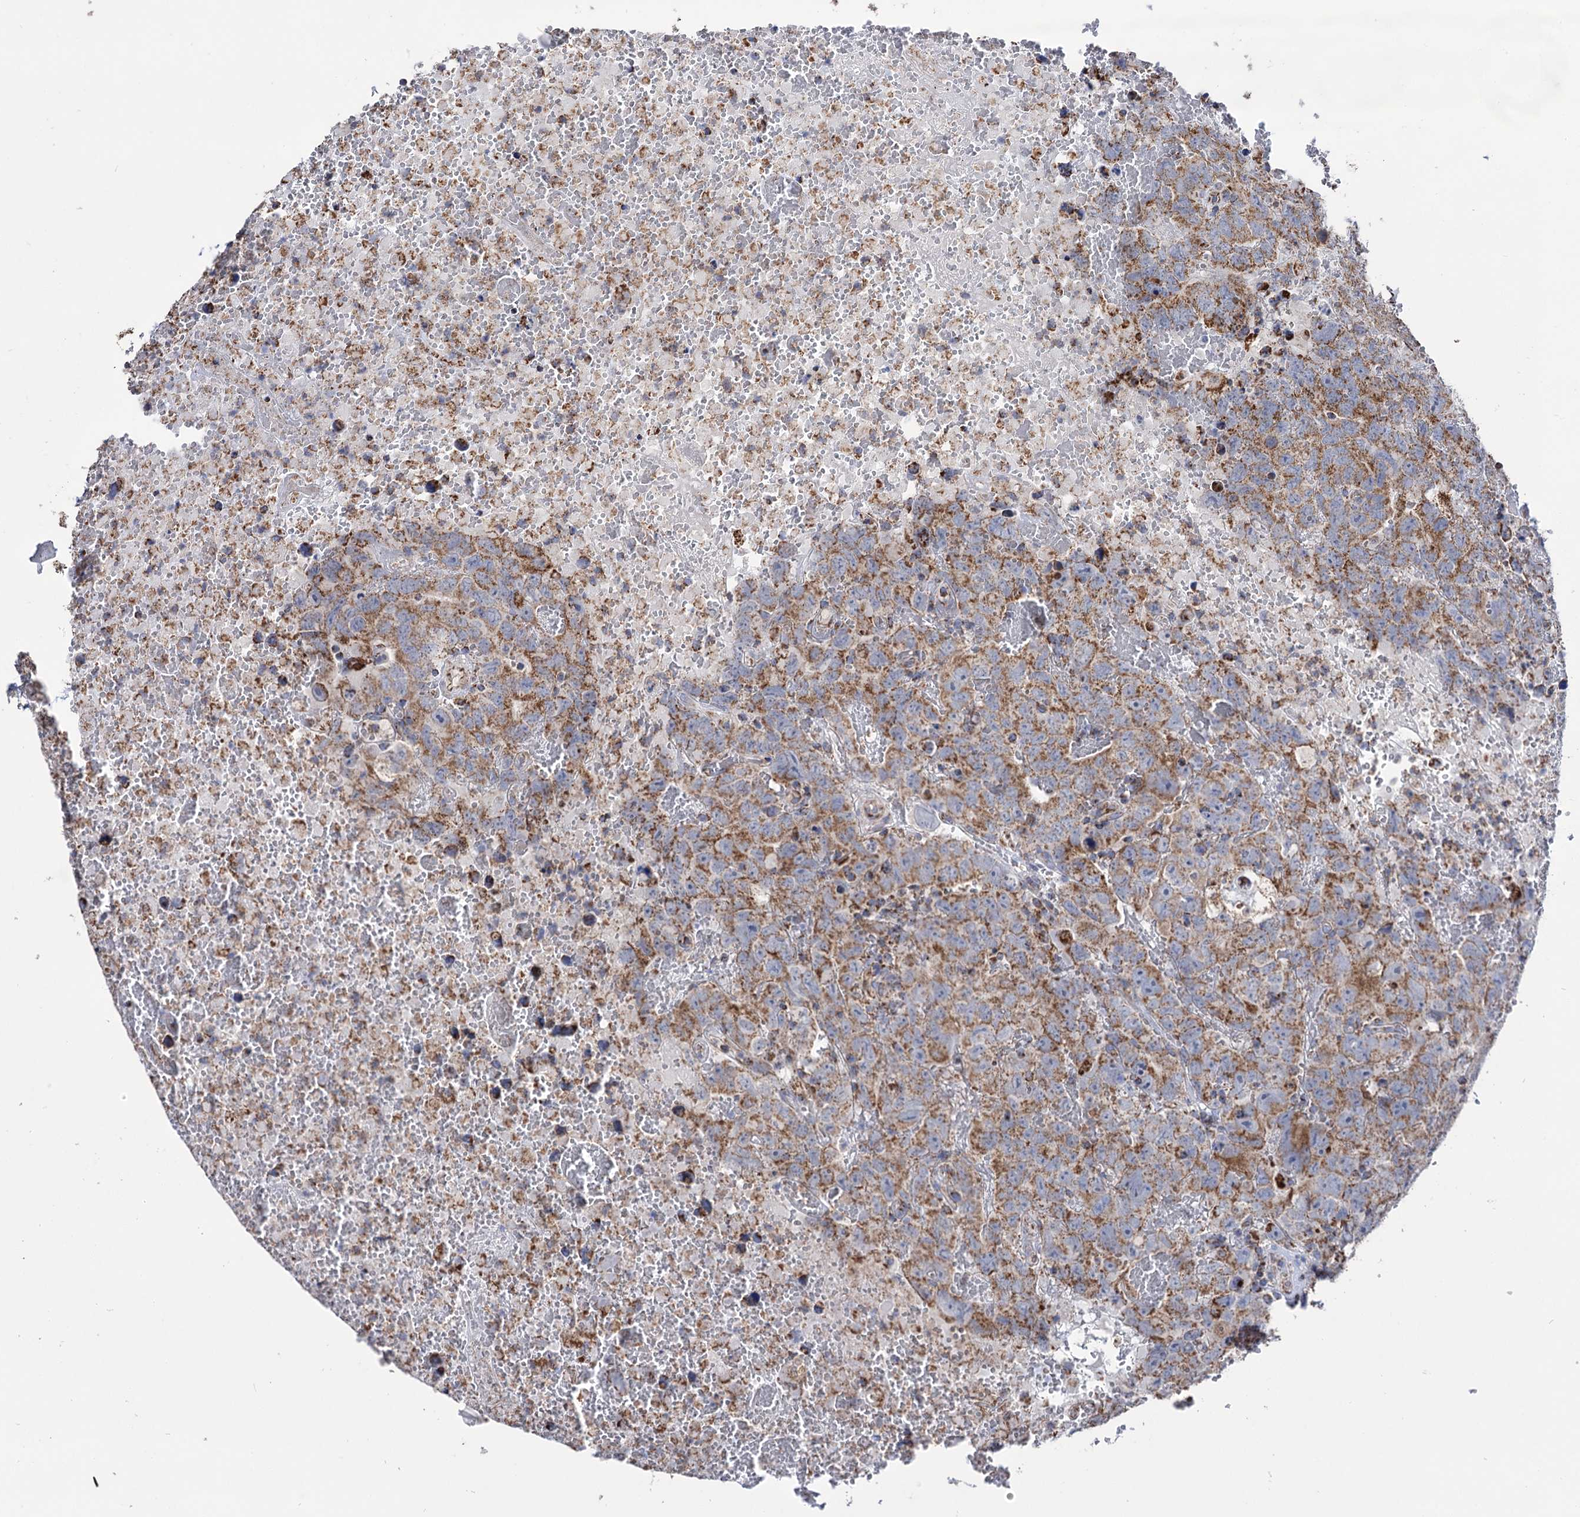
{"staining": {"intensity": "moderate", "quantity": ">75%", "location": "cytoplasmic/membranous"}, "tissue": "testis cancer", "cell_type": "Tumor cells", "image_type": "cancer", "snomed": [{"axis": "morphology", "description": "Carcinoma, Embryonal, NOS"}, {"axis": "topography", "description": "Testis"}], "caption": "Immunohistochemistry (IHC) photomicrograph of neoplastic tissue: testis embryonal carcinoma stained using immunohistochemistry (IHC) exhibits medium levels of moderate protein expression localized specifically in the cytoplasmic/membranous of tumor cells, appearing as a cytoplasmic/membranous brown color.", "gene": "ABHD10", "patient": {"sex": "male", "age": 45}}